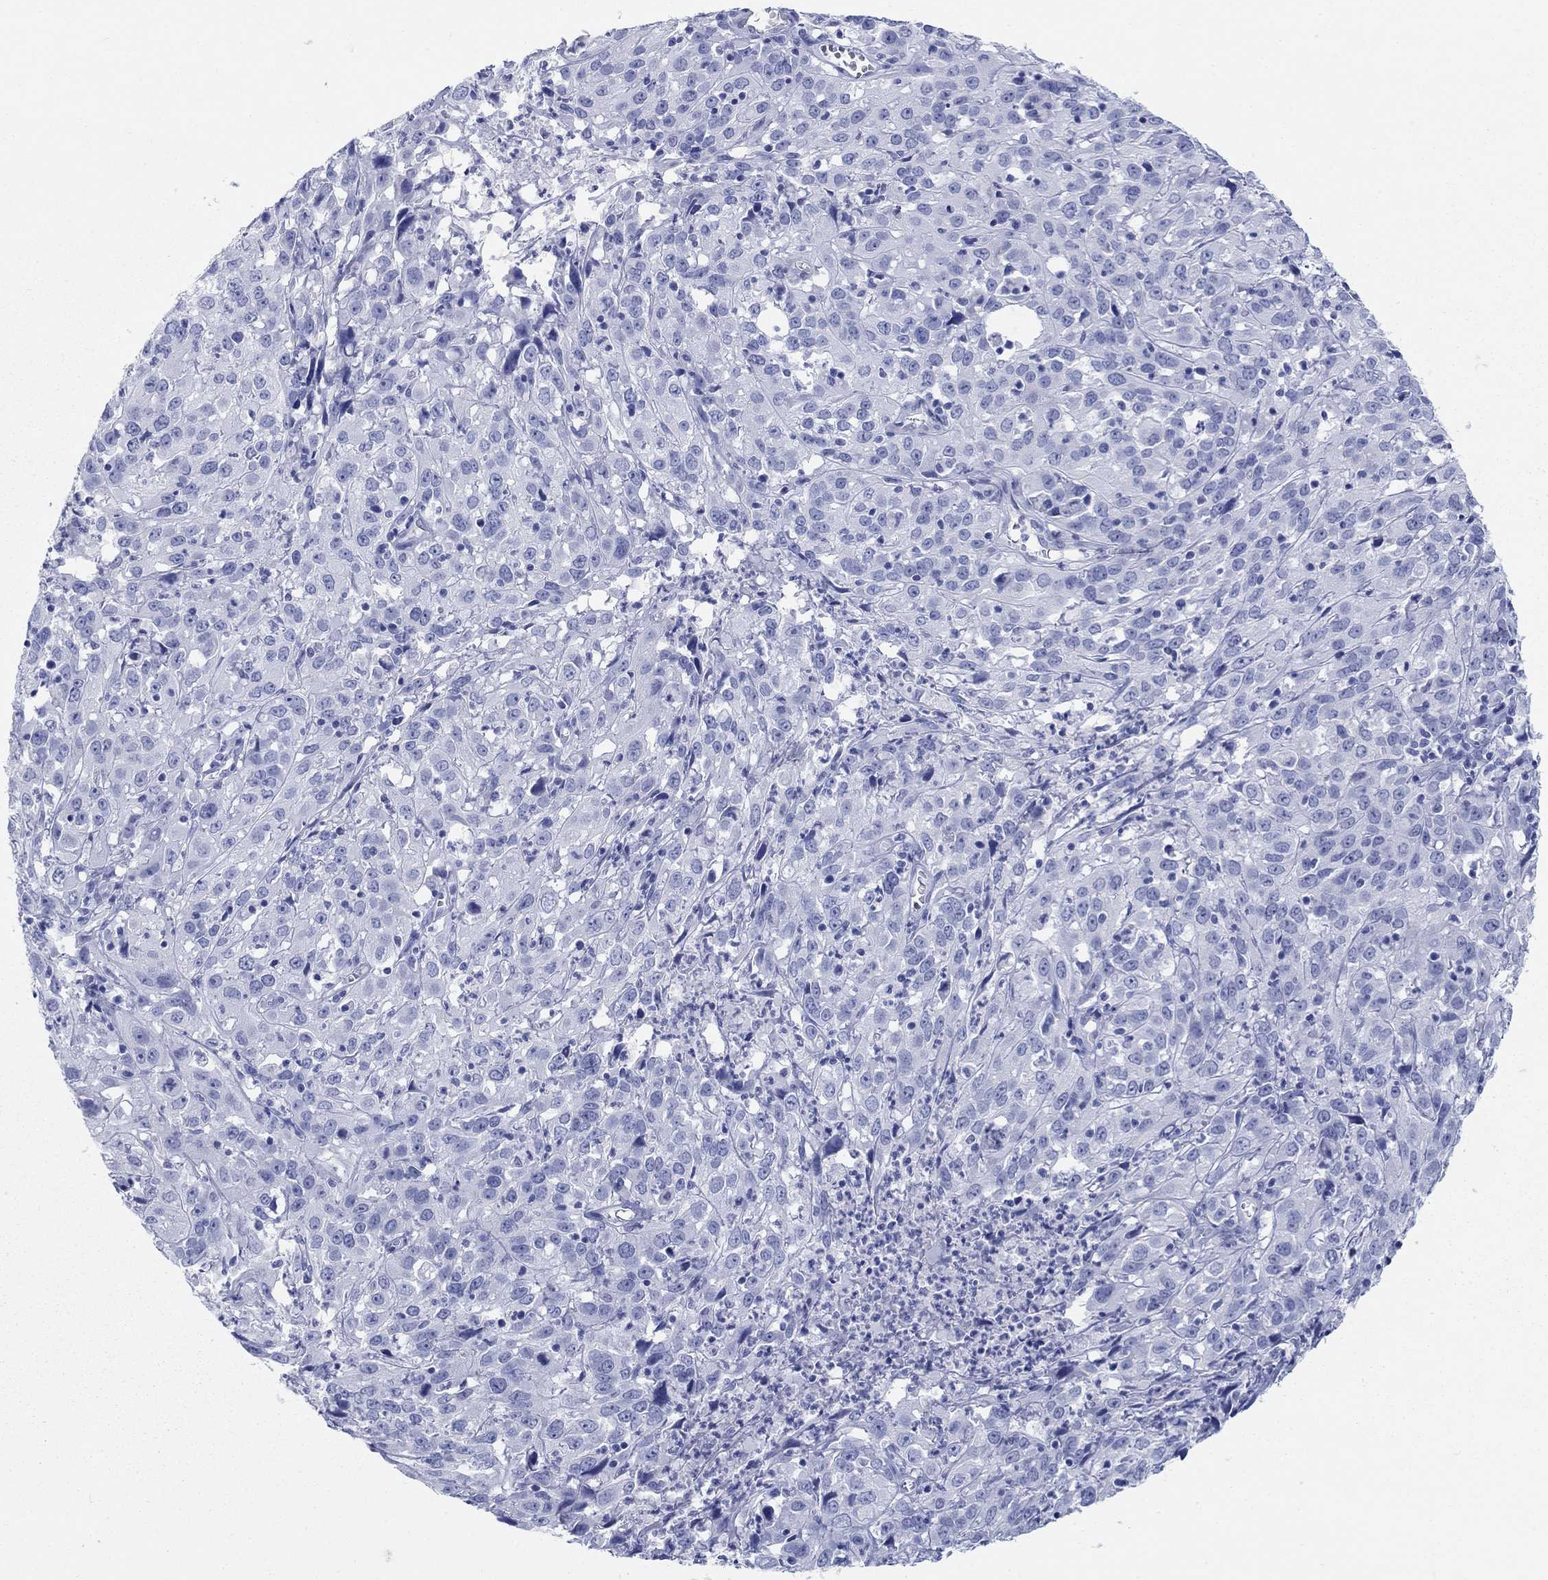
{"staining": {"intensity": "negative", "quantity": "none", "location": "none"}, "tissue": "cervical cancer", "cell_type": "Tumor cells", "image_type": "cancer", "snomed": [{"axis": "morphology", "description": "Squamous cell carcinoma, NOS"}, {"axis": "topography", "description": "Cervix"}], "caption": "Human squamous cell carcinoma (cervical) stained for a protein using IHC demonstrates no staining in tumor cells.", "gene": "AKR1C2", "patient": {"sex": "female", "age": 32}}